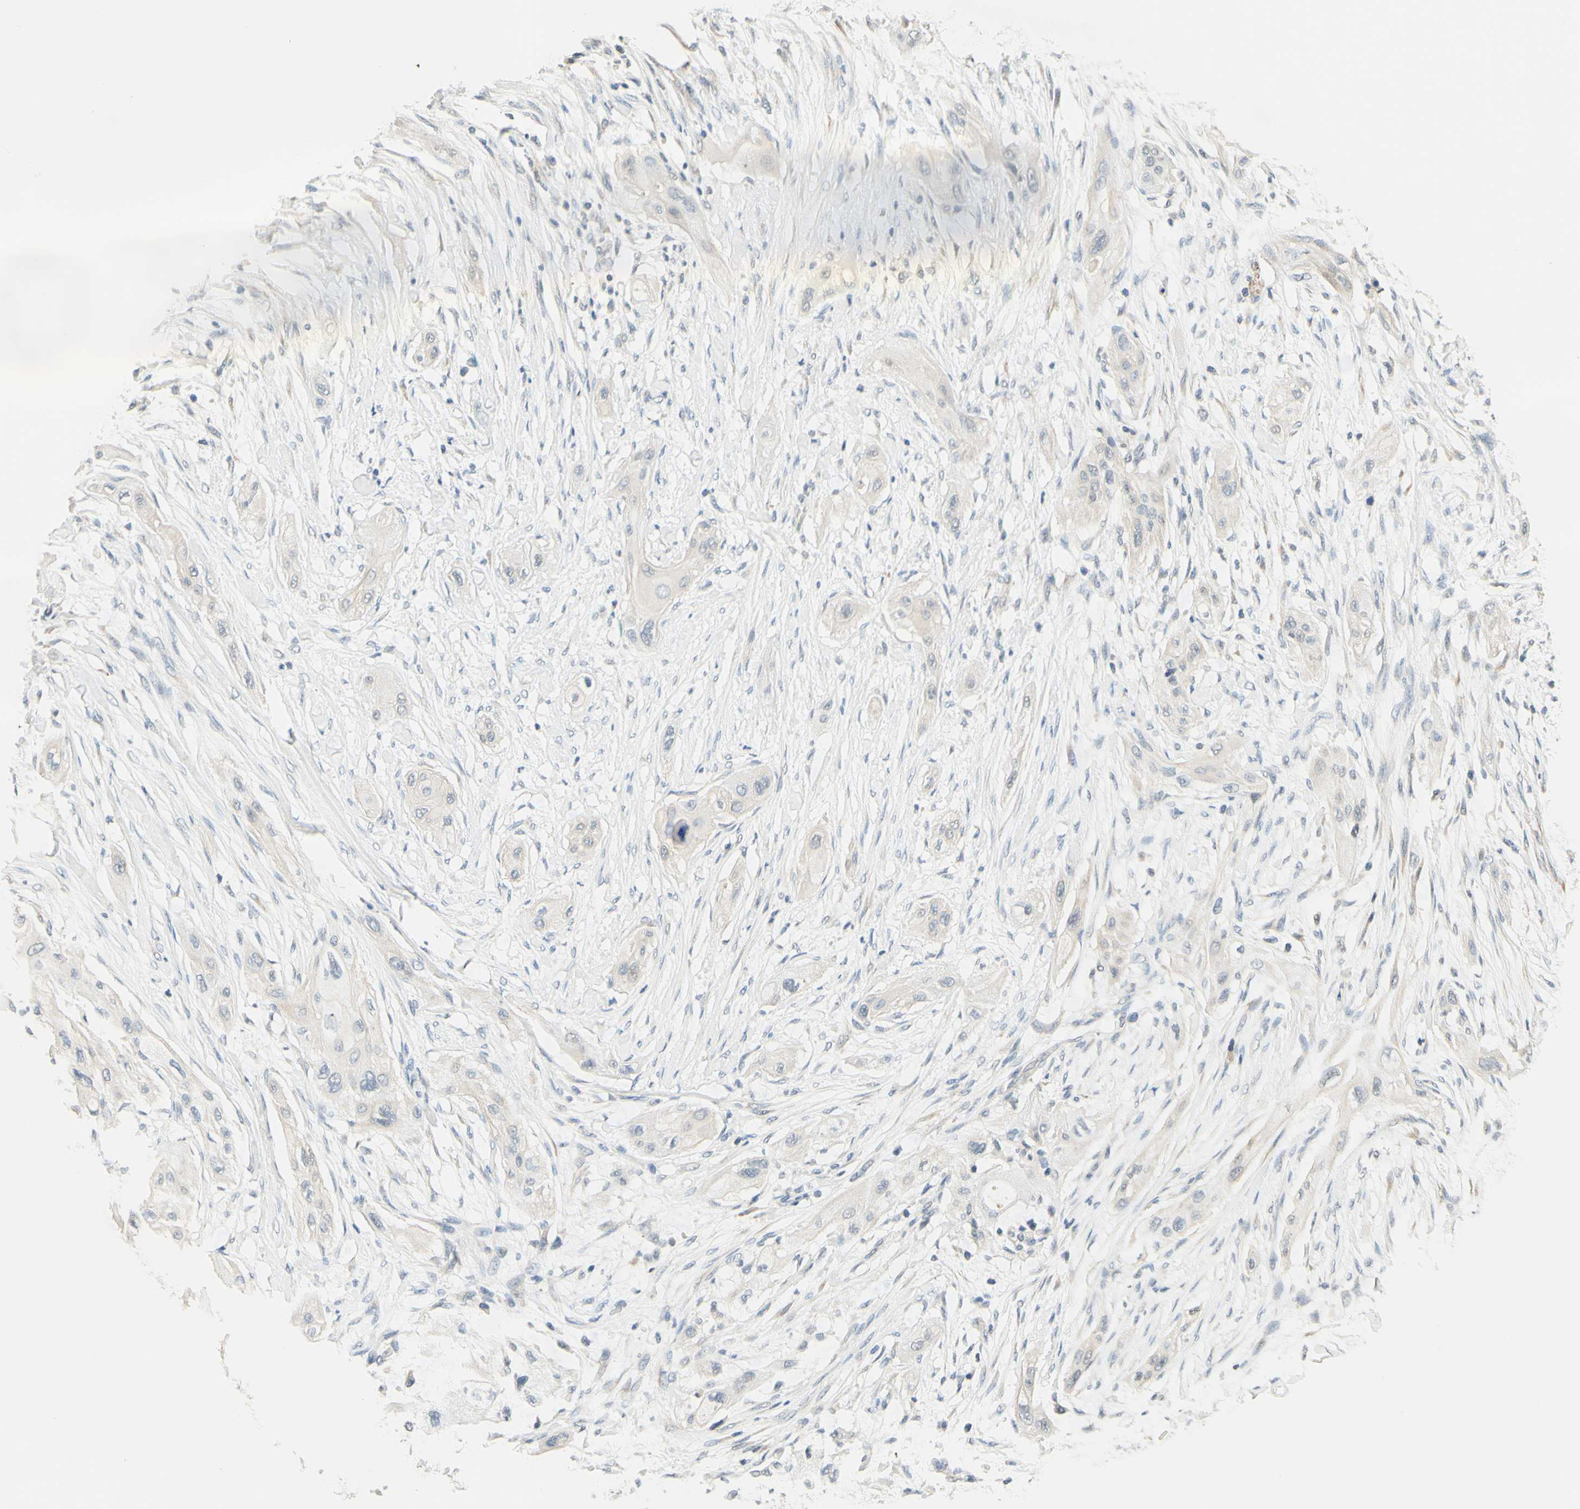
{"staining": {"intensity": "negative", "quantity": "none", "location": "none"}, "tissue": "lung cancer", "cell_type": "Tumor cells", "image_type": "cancer", "snomed": [{"axis": "morphology", "description": "Squamous cell carcinoma, NOS"}, {"axis": "topography", "description": "Lung"}], "caption": "Tumor cells are negative for protein expression in human lung cancer (squamous cell carcinoma). Brightfield microscopy of immunohistochemistry stained with DAB (brown) and hematoxylin (blue), captured at high magnification.", "gene": "MAG", "patient": {"sex": "female", "age": 47}}